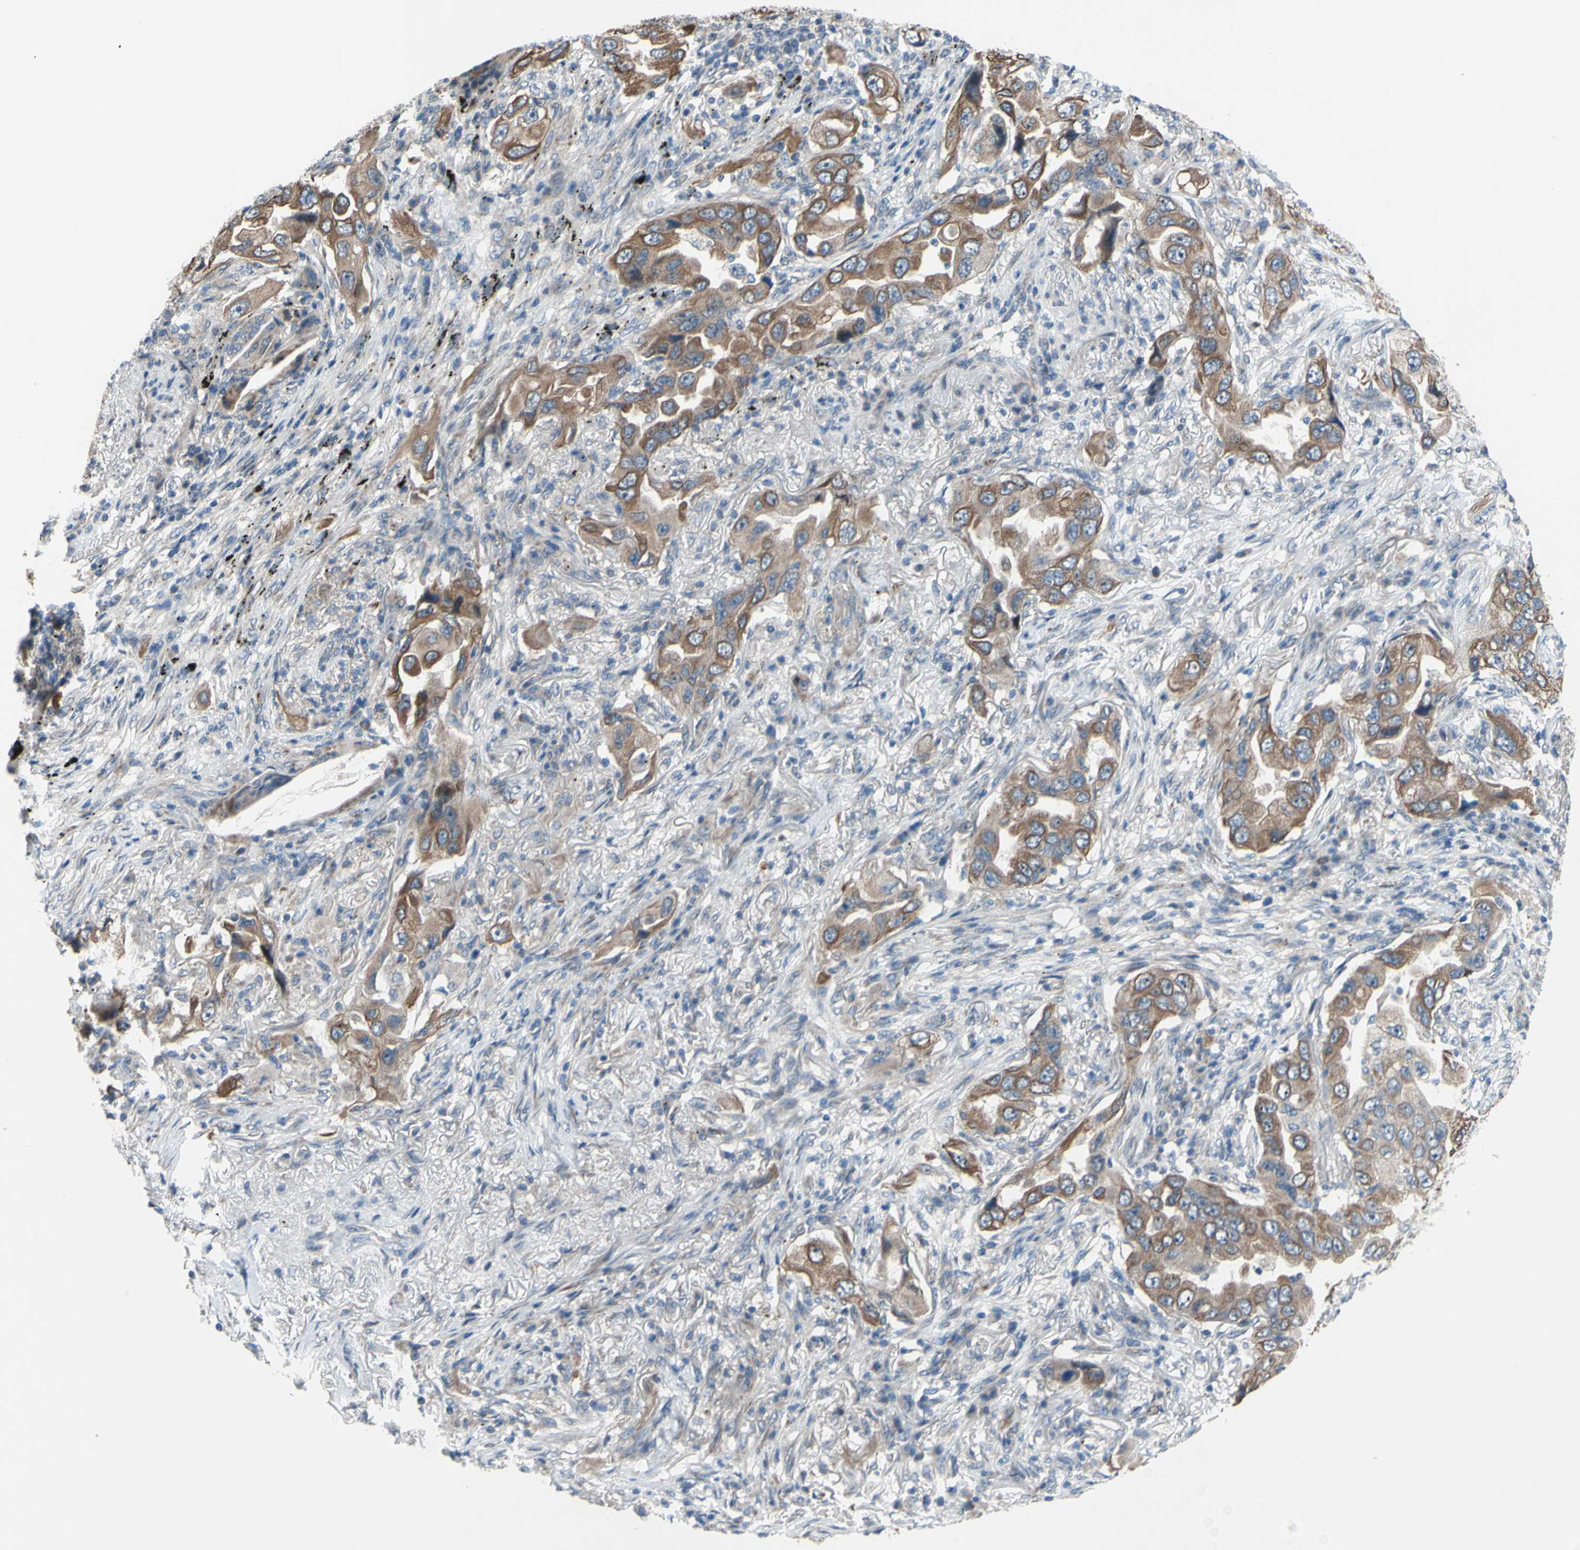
{"staining": {"intensity": "moderate", "quantity": ">75%", "location": "cytoplasmic/membranous"}, "tissue": "lung cancer", "cell_type": "Tumor cells", "image_type": "cancer", "snomed": [{"axis": "morphology", "description": "Adenocarcinoma, NOS"}, {"axis": "topography", "description": "Lung"}], "caption": "IHC (DAB) staining of lung cancer exhibits moderate cytoplasmic/membranous protein positivity in approximately >75% of tumor cells.", "gene": "GRAMD2B", "patient": {"sex": "female", "age": 65}}